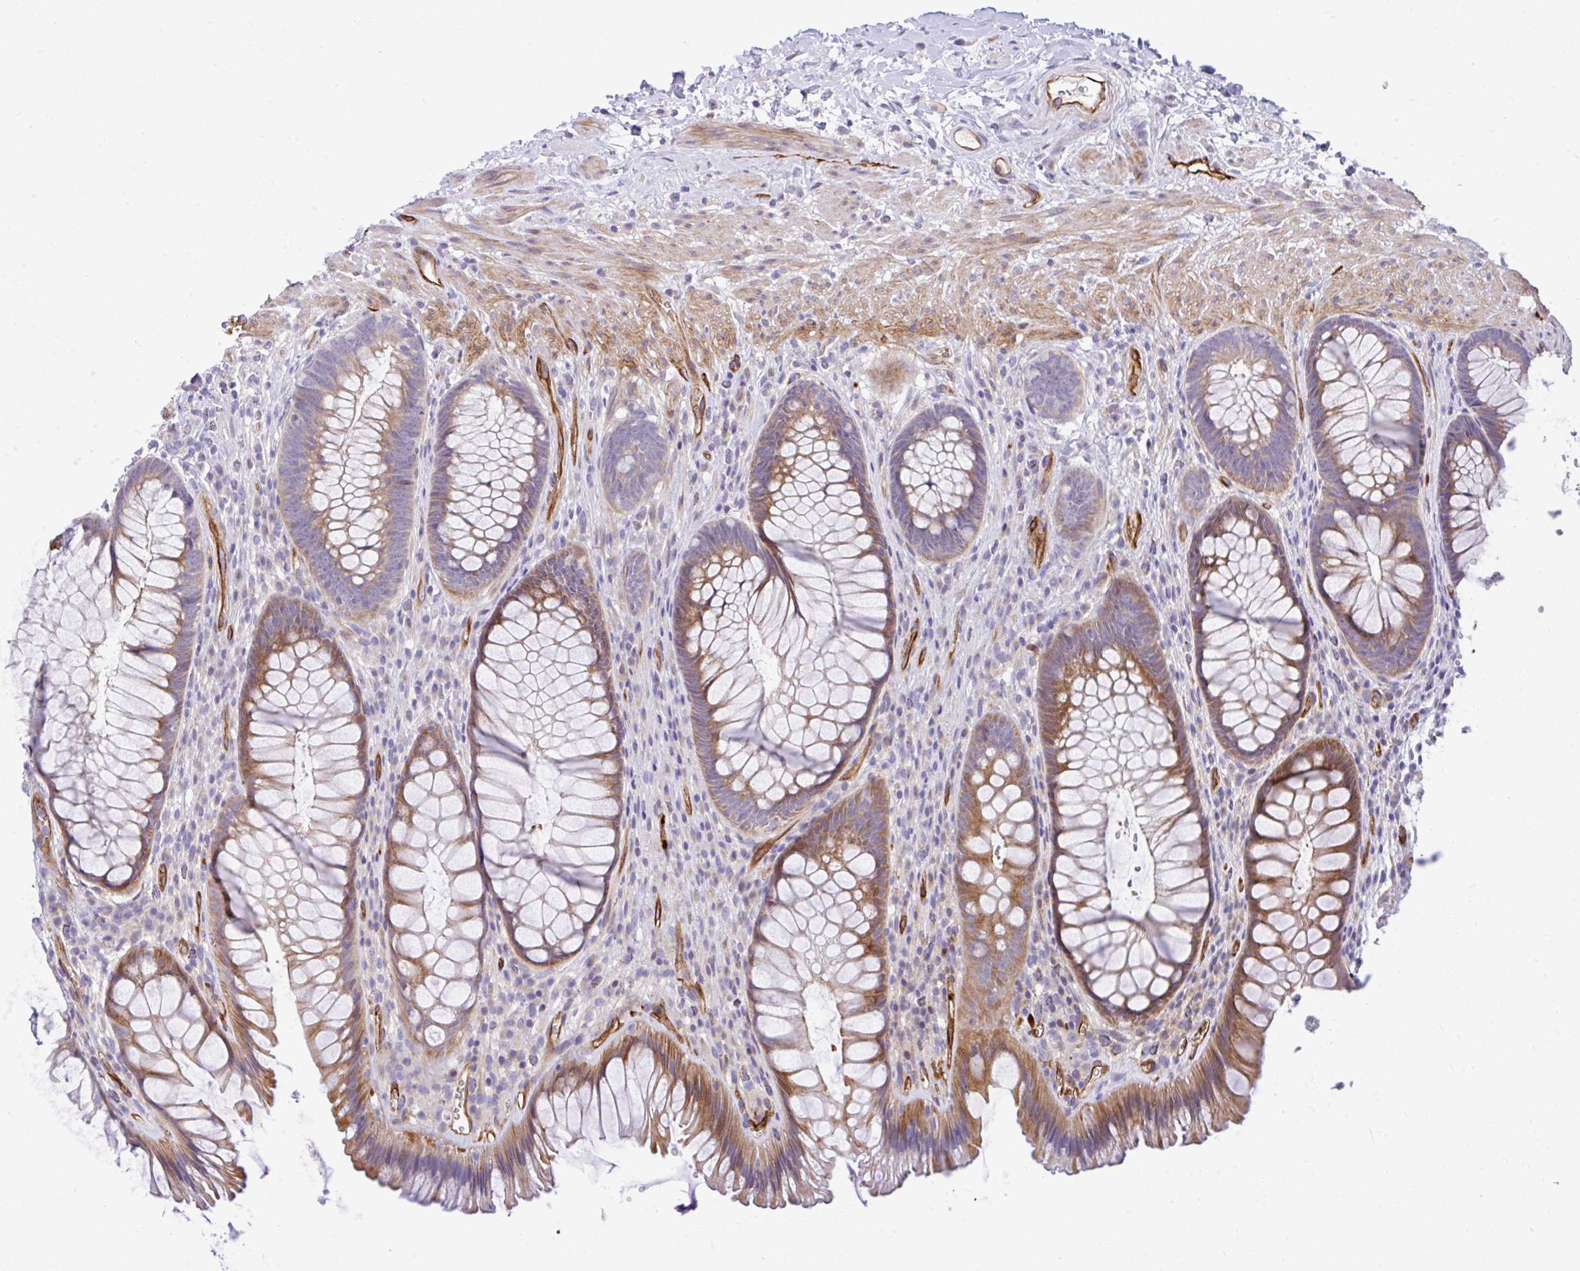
{"staining": {"intensity": "moderate", "quantity": "25%-75%", "location": "cytoplasmic/membranous"}, "tissue": "rectum", "cell_type": "Glandular cells", "image_type": "normal", "snomed": [{"axis": "morphology", "description": "Normal tissue, NOS"}, {"axis": "topography", "description": "Rectum"}], "caption": "Immunohistochemical staining of normal human rectum demonstrates medium levels of moderate cytoplasmic/membranous staining in approximately 25%-75% of glandular cells.", "gene": "ESPNL", "patient": {"sex": "male", "age": 53}}